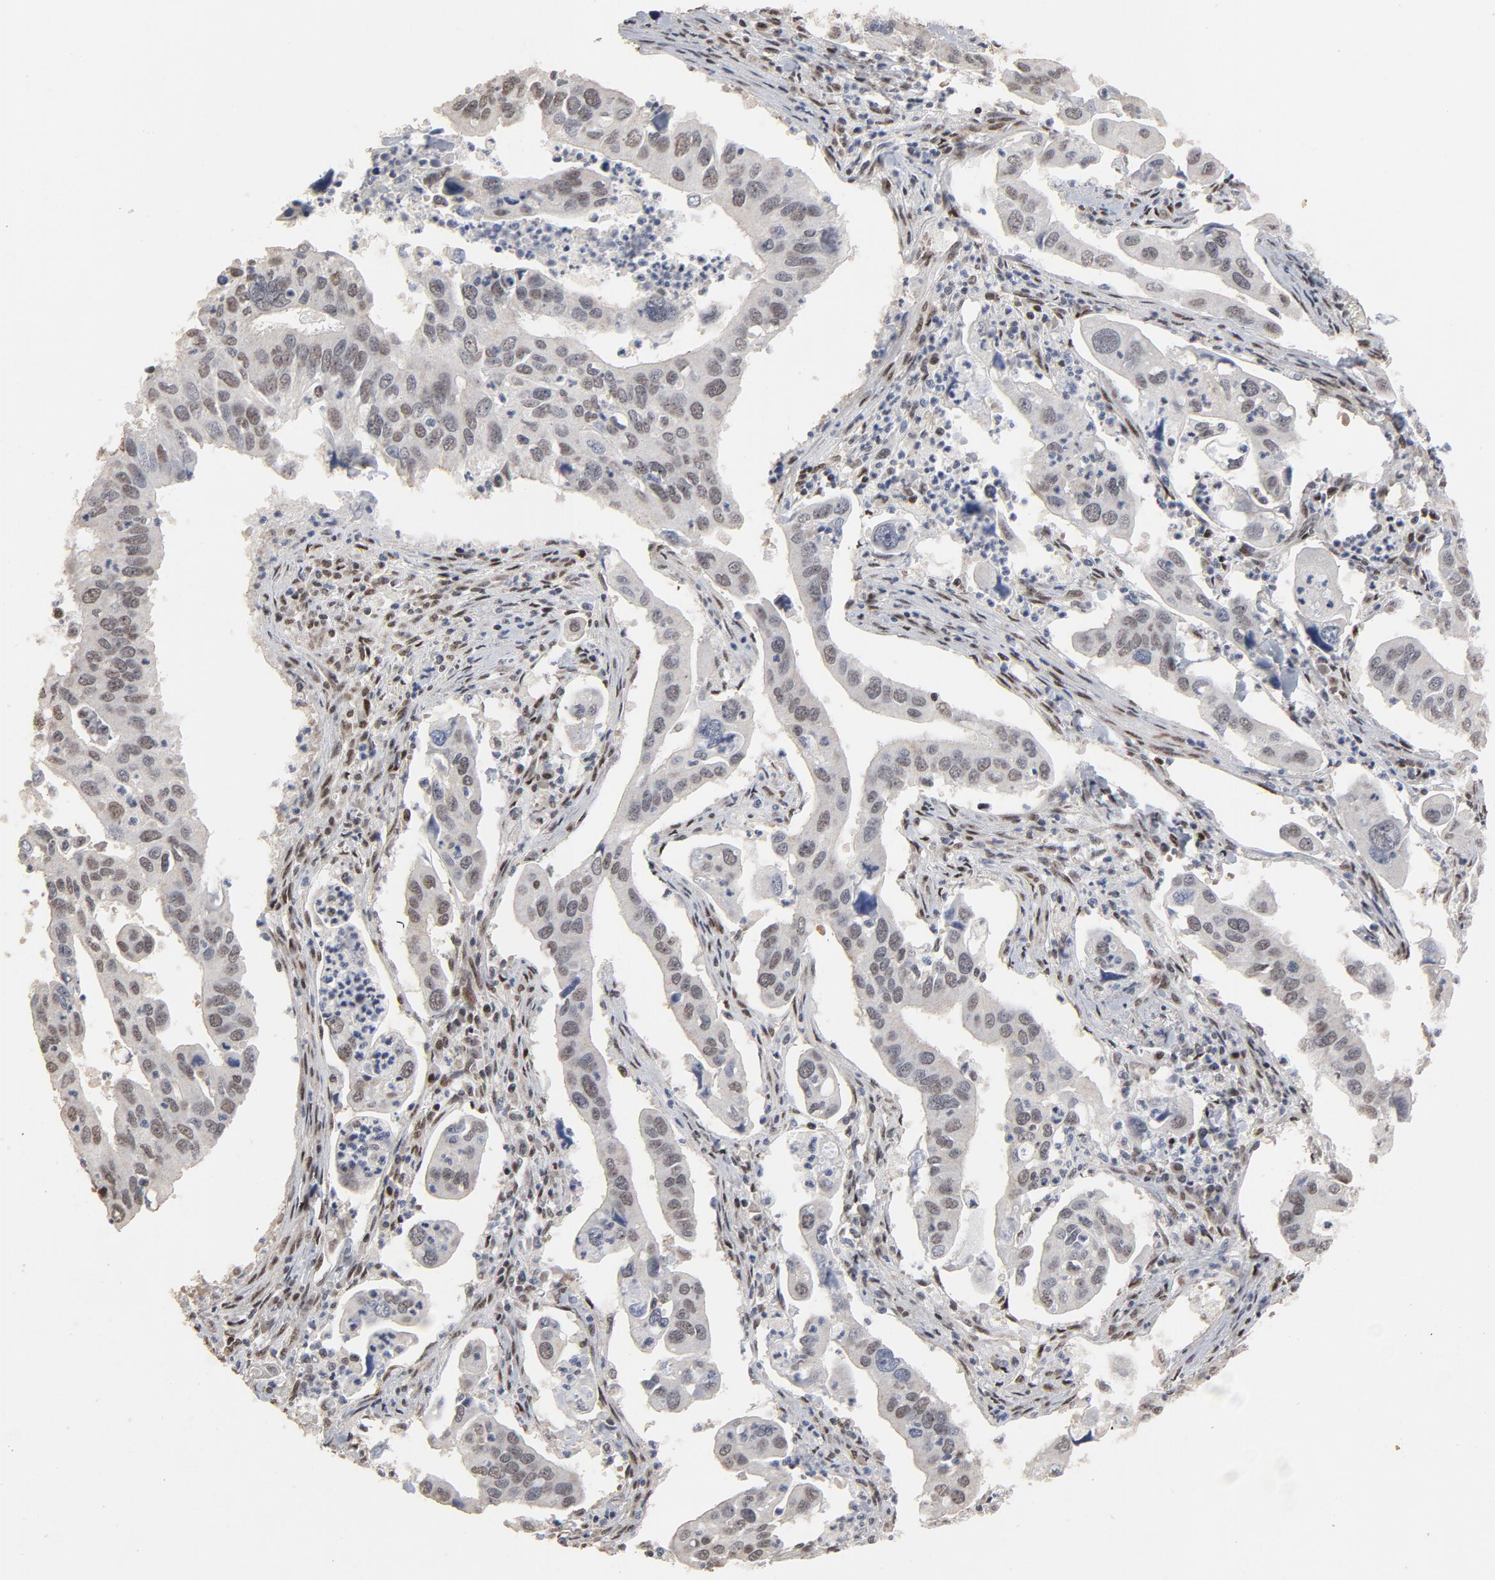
{"staining": {"intensity": "weak", "quantity": "25%-75%", "location": "nuclear"}, "tissue": "lung cancer", "cell_type": "Tumor cells", "image_type": "cancer", "snomed": [{"axis": "morphology", "description": "Adenocarcinoma, NOS"}, {"axis": "topography", "description": "Lung"}], "caption": "This is a histology image of immunohistochemistry (IHC) staining of lung cancer, which shows weak staining in the nuclear of tumor cells.", "gene": "TP53RK", "patient": {"sex": "male", "age": 48}}